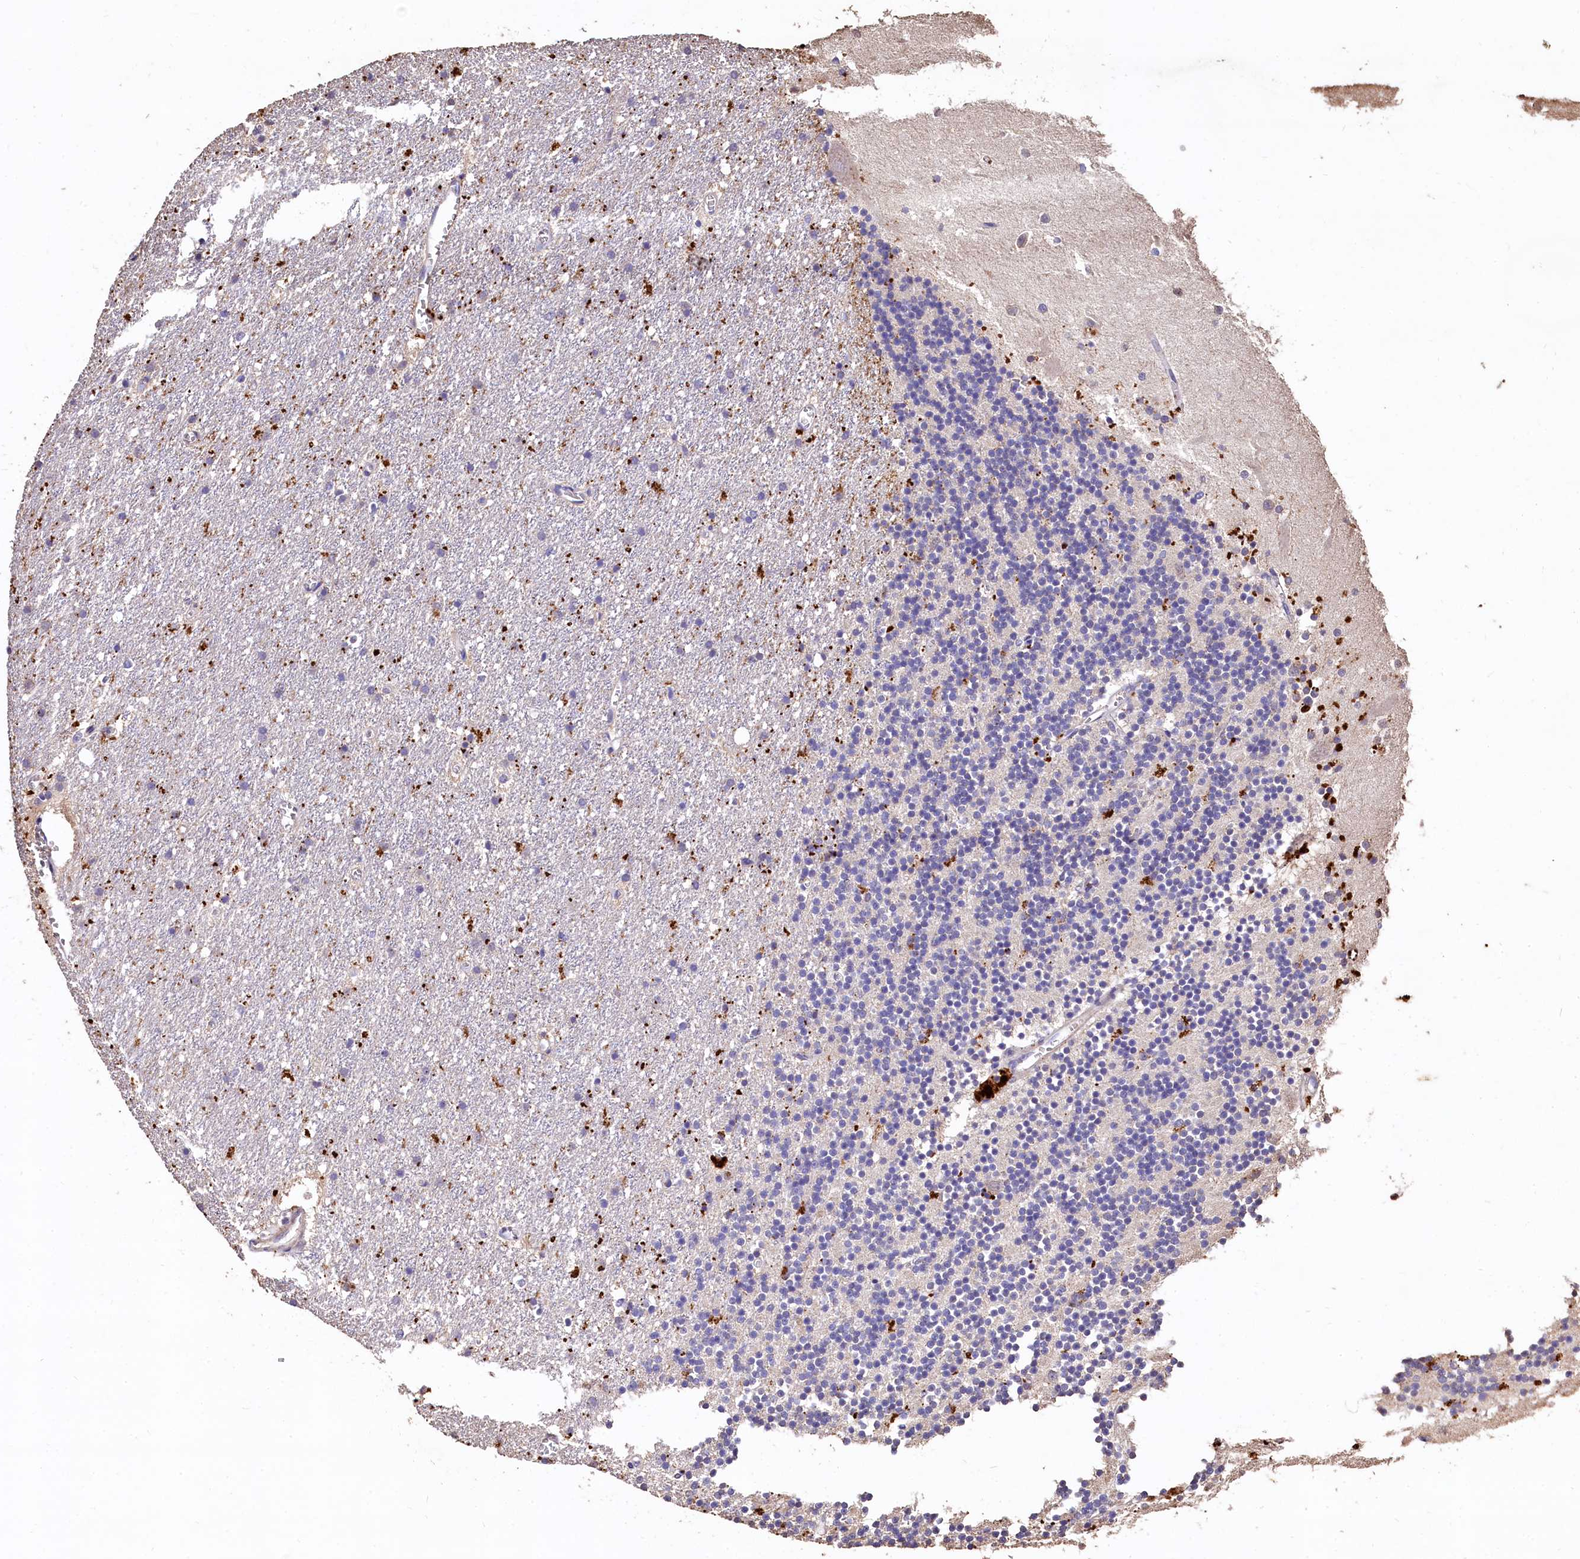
{"staining": {"intensity": "negative", "quantity": "none", "location": "none"}, "tissue": "cerebellum", "cell_type": "Cells in granular layer", "image_type": "normal", "snomed": [{"axis": "morphology", "description": "Normal tissue, NOS"}, {"axis": "topography", "description": "Cerebellum"}], "caption": "Histopathology image shows no significant protein positivity in cells in granular layer of unremarkable cerebellum.", "gene": "LSM4", "patient": {"sex": "male", "age": 54}}